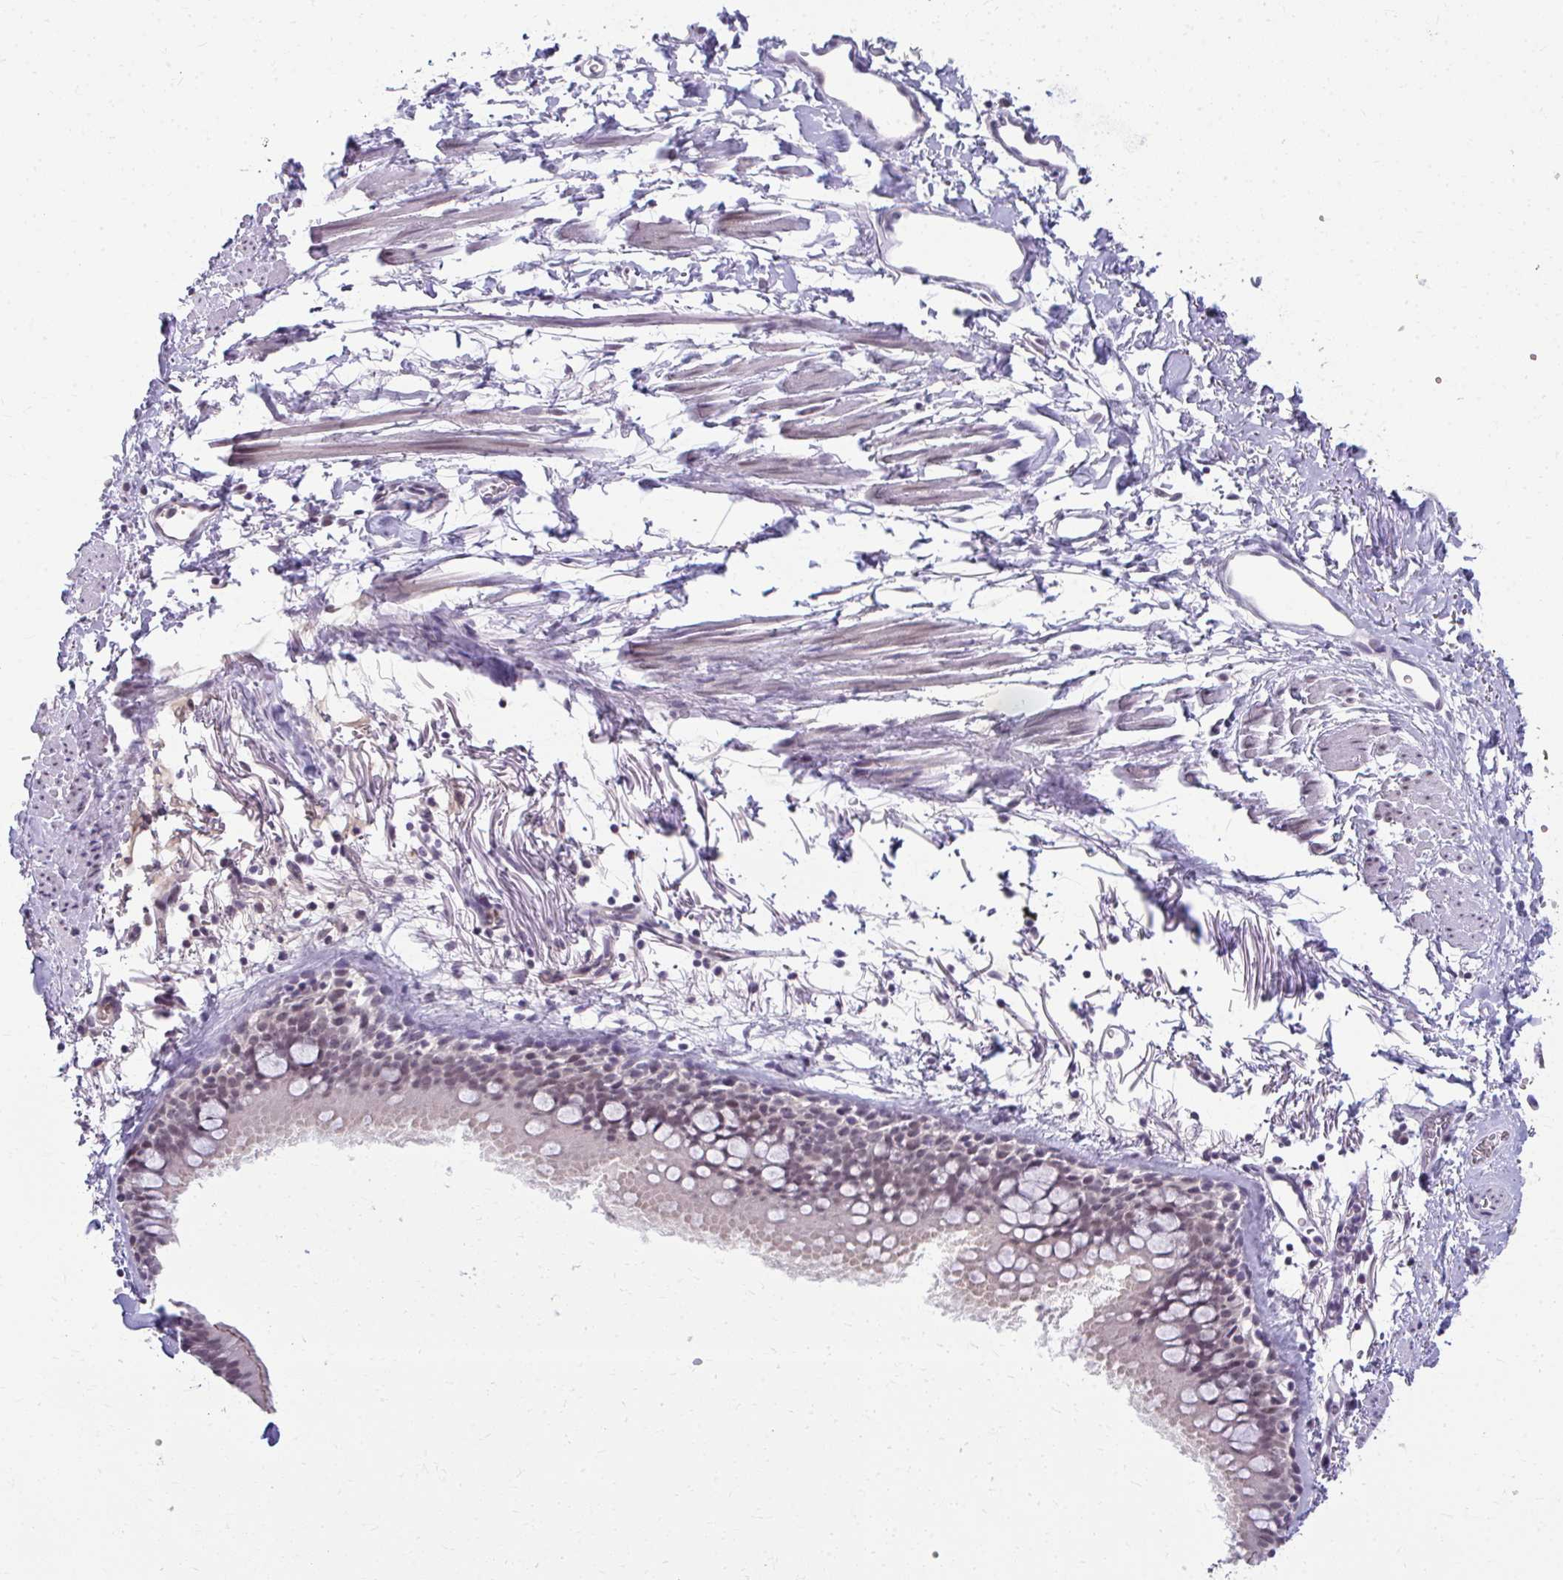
{"staining": {"intensity": "weak", "quantity": "25%-75%", "location": "nuclear"}, "tissue": "bronchus", "cell_type": "Respiratory epithelial cells", "image_type": "normal", "snomed": [{"axis": "morphology", "description": "Normal tissue, NOS"}, {"axis": "topography", "description": "Bronchus"}], "caption": "The image exhibits a brown stain indicating the presence of a protein in the nuclear of respiratory epithelial cells in bronchus. The staining is performed using DAB (3,3'-diaminobenzidine) brown chromogen to label protein expression. The nuclei are counter-stained blue using hematoxylin.", "gene": "MAF1", "patient": {"sex": "male", "age": 67}}